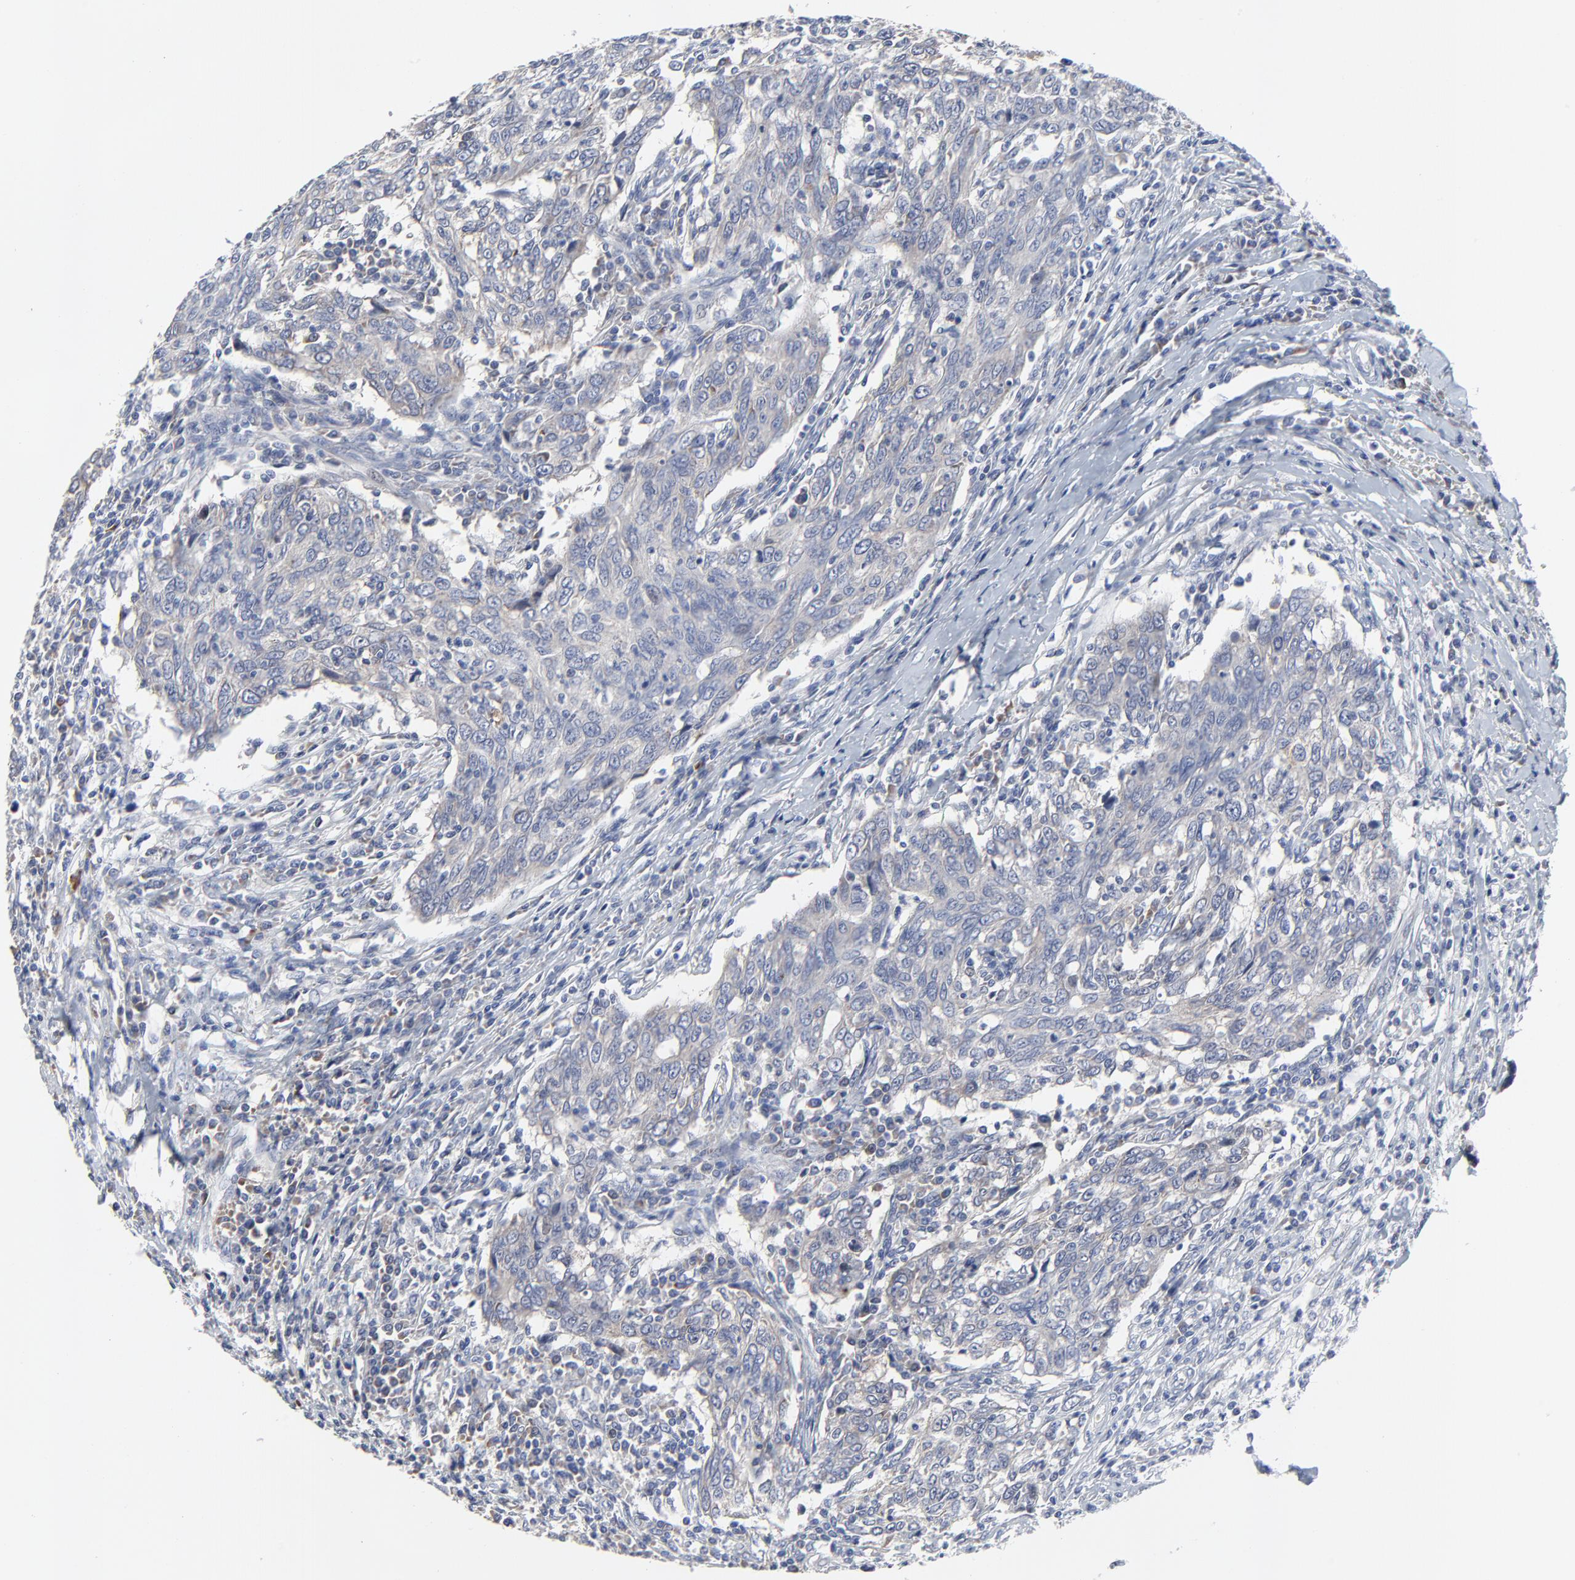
{"staining": {"intensity": "weak", "quantity": ">75%", "location": "cytoplasmic/membranous"}, "tissue": "breast cancer", "cell_type": "Tumor cells", "image_type": "cancer", "snomed": [{"axis": "morphology", "description": "Duct carcinoma"}, {"axis": "topography", "description": "Breast"}], "caption": "A brown stain highlights weak cytoplasmic/membranous staining of a protein in human infiltrating ductal carcinoma (breast) tumor cells.", "gene": "NLGN3", "patient": {"sex": "female", "age": 50}}